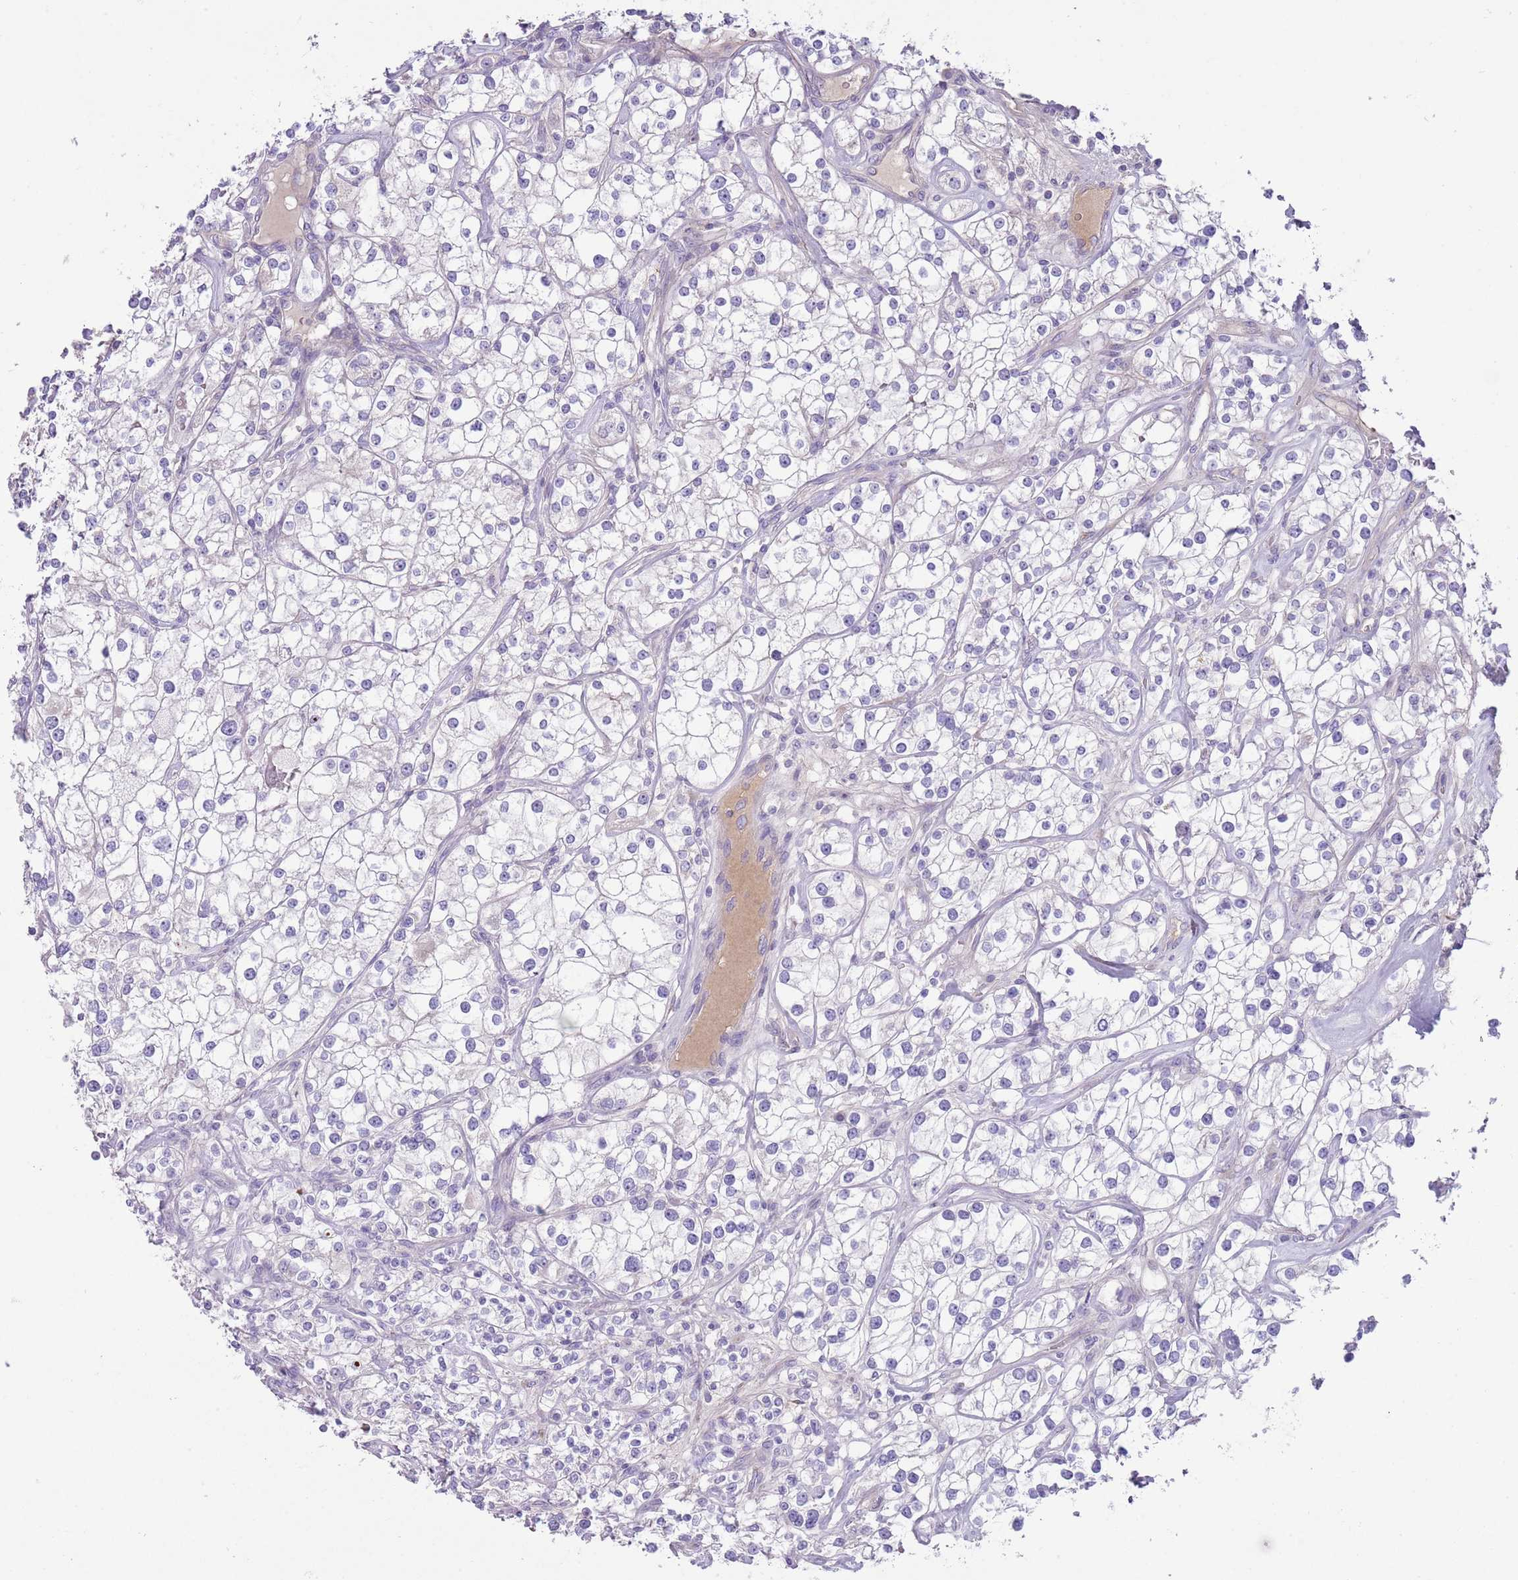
{"staining": {"intensity": "negative", "quantity": "none", "location": "none"}, "tissue": "renal cancer", "cell_type": "Tumor cells", "image_type": "cancer", "snomed": [{"axis": "morphology", "description": "Adenocarcinoma, NOS"}, {"axis": "topography", "description": "Kidney"}], "caption": "This is an IHC image of human renal cancer (adenocarcinoma). There is no expression in tumor cells.", "gene": "CFH", "patient": {"sex": "male", "age": 77}}